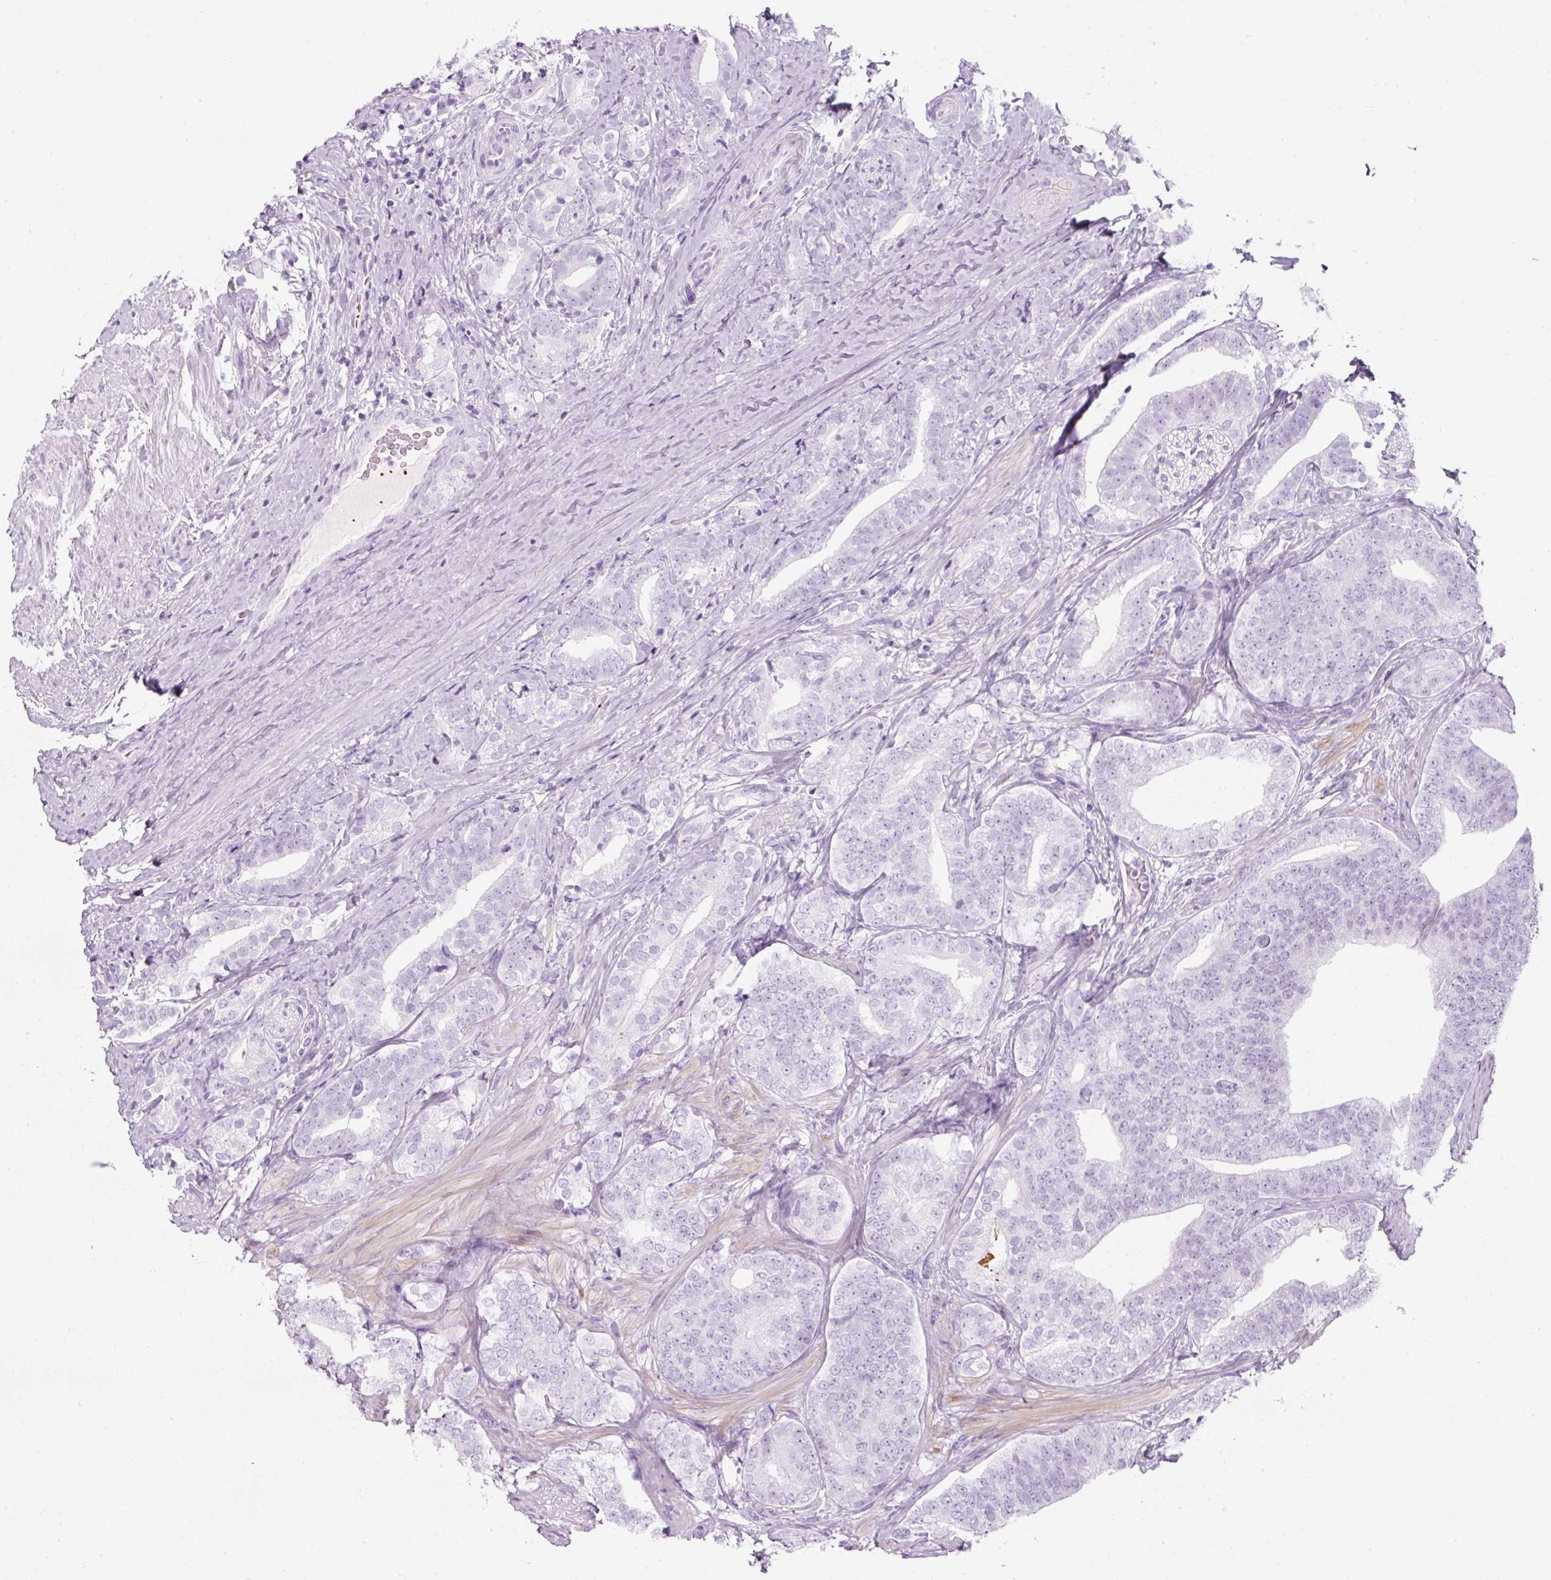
{"staining": {"intensity": "negative", "quantity": "none", "location": "none"}, "tissue": "prostate cancer", "cell_type": "Tumor cells", "image_type": "cancer", "snomed": [{"axis": "morphology", "description": "Adenocarcinoma, High grade"}, {"axis": "topography", "description": "Prostate"}], "caption": "An immunohistochemistry (IHC) image of prostate high-grade adenocarcinoma is shown. There is no staining in tumor cells of prostate high-grade adenocarcinoma.", "gene": "PF4V1", "patient": {"sex": "male", "age": 72}}